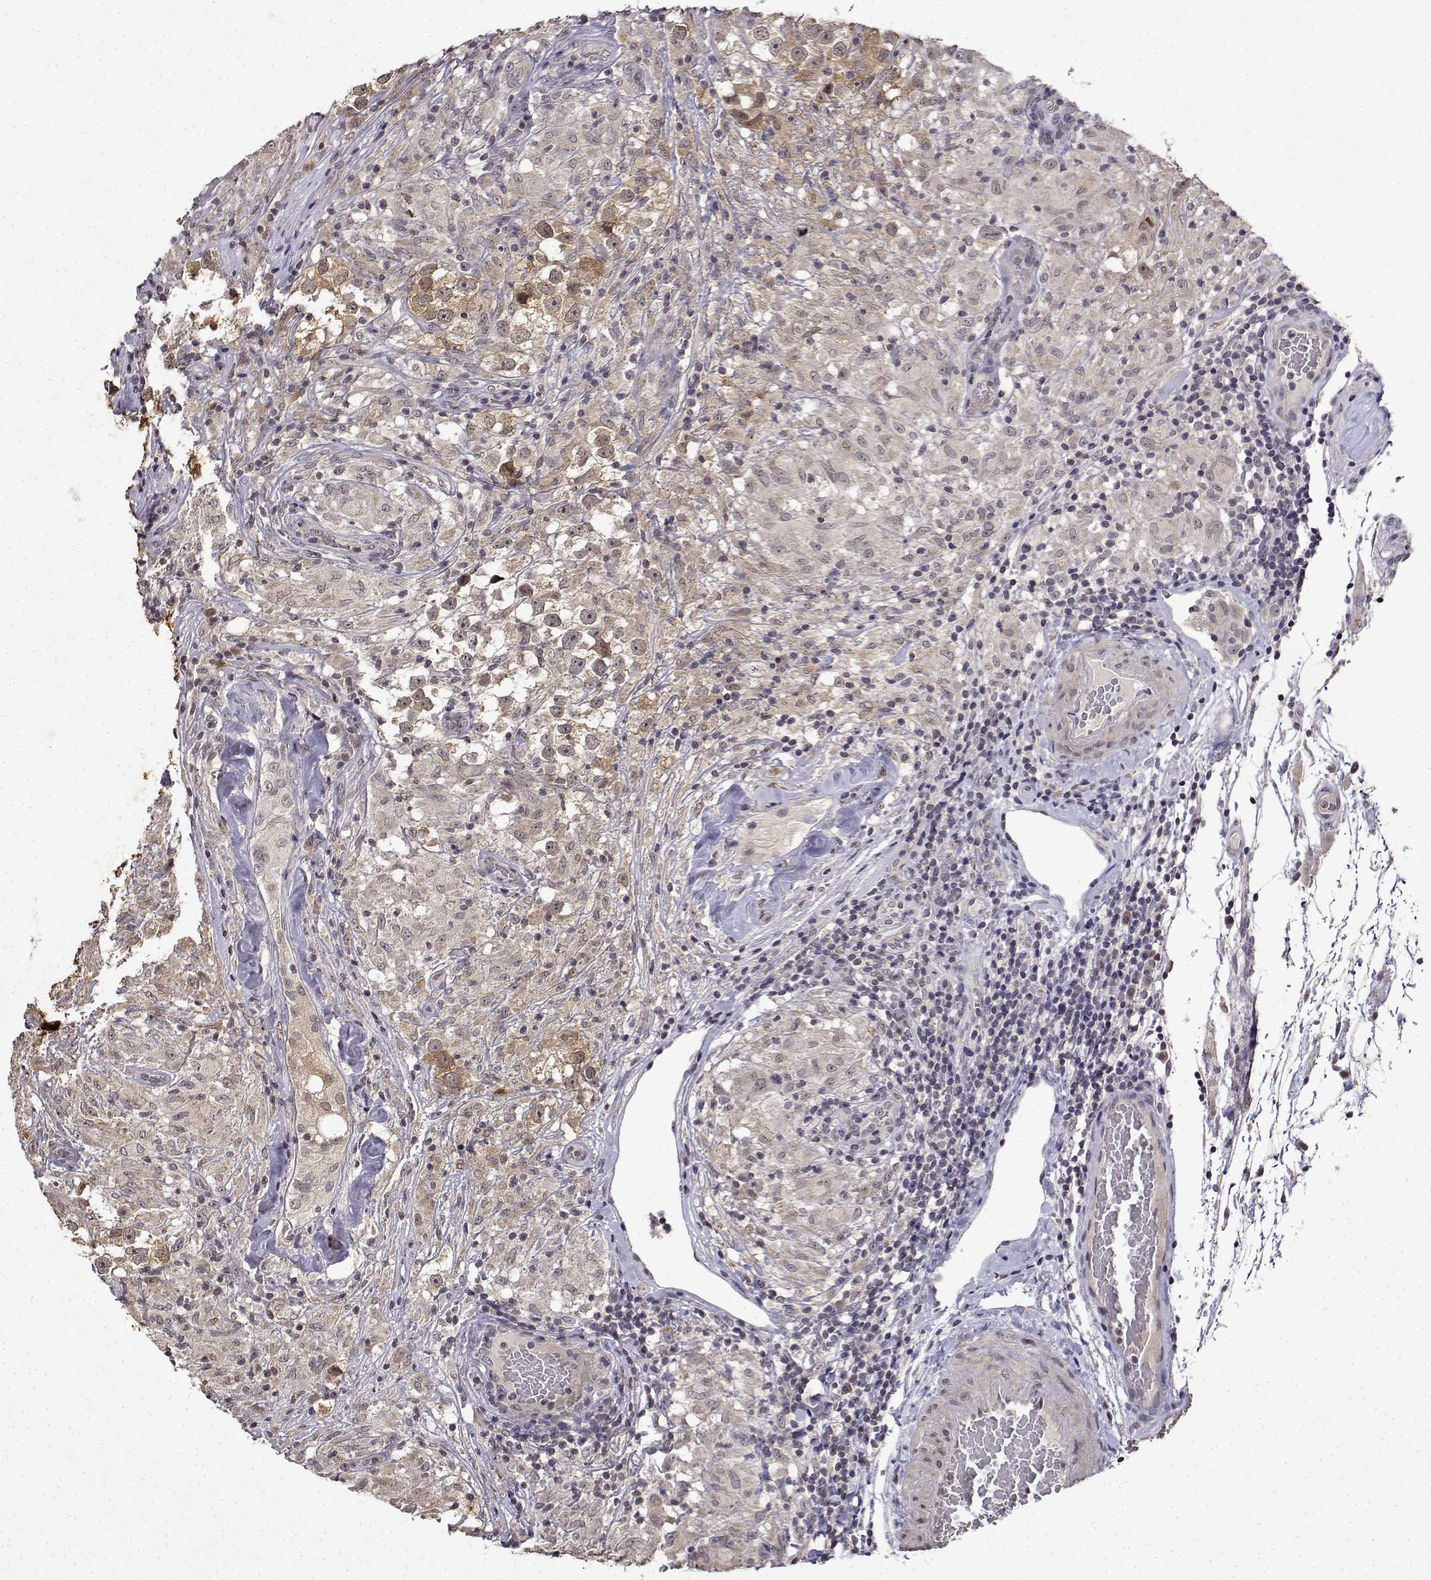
{"staining": {"intensity": "weak", "quantity": "<25%", "location": "cytoplasmic/membranous"}, "tissue": "testis cancer", "cell_type": "Tumor cells", "image_type": "cancer", "snomed": [{"axis": "morphology", "description": "Seminoma, NOS"}, {"axis": "topography", "description": "Testis"}], "caption": "An image of testis cancer (seminoma) stained for a protein demonstrates no brown staining in tumor cells.", "gene": "BDNF", "patient": {"sex": "male", "age": 46}}